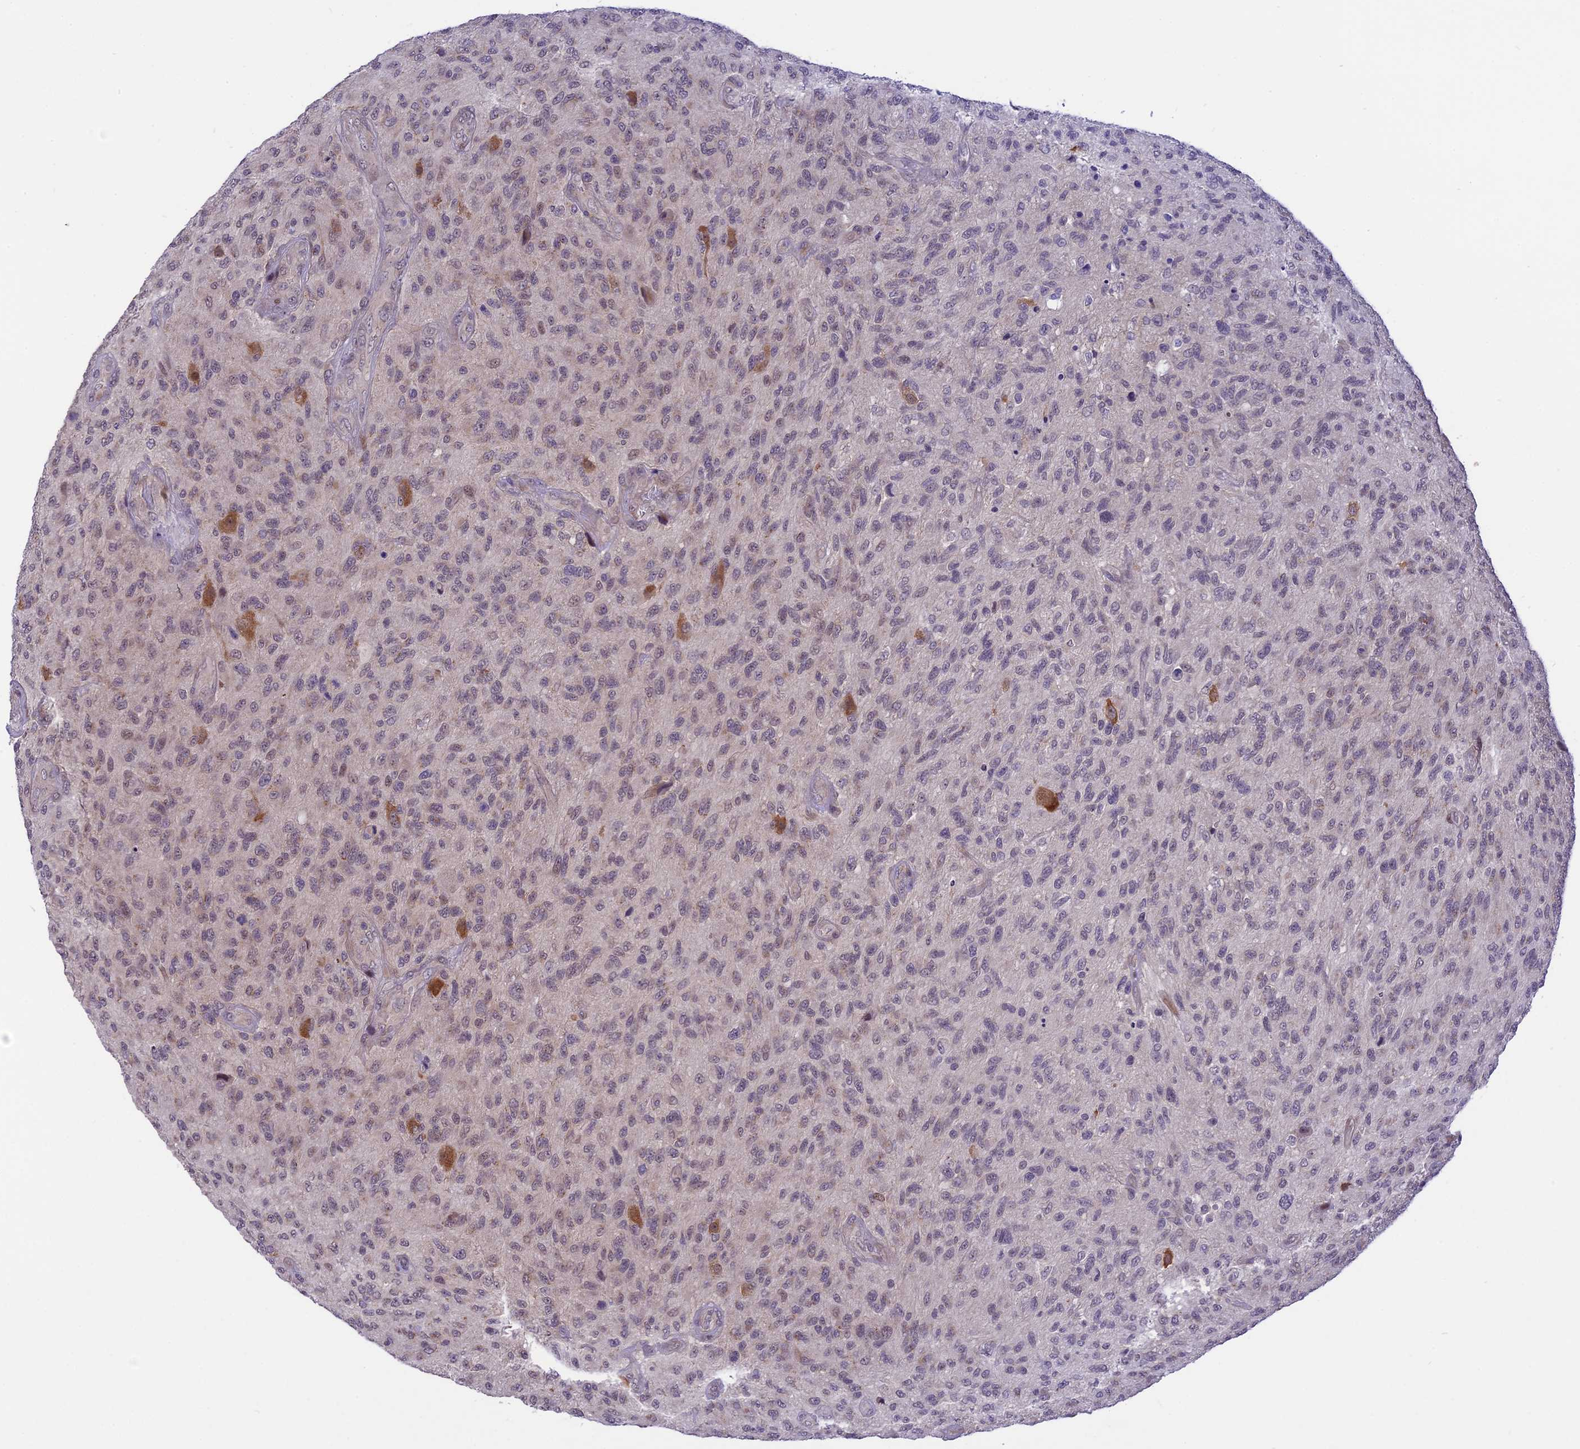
{"staining": {"intensity": "weak", "quantity": "25%-75%", "location": "nuclear"}, "tissue": "glioma", "cell_type": "Tumor cells", "image_type": "cancer", "snomed": [{"axis": "morphology", "description": "Glioma, malignant, High grade"}, {"axis": "topography", "description": "Brain"}], "caption": "Glioma tissue displays weak nuclear staining in about 25%-75% of tumor cells", "gene": "ZNF837", "patient": {"sex": "male", "age": 47}}